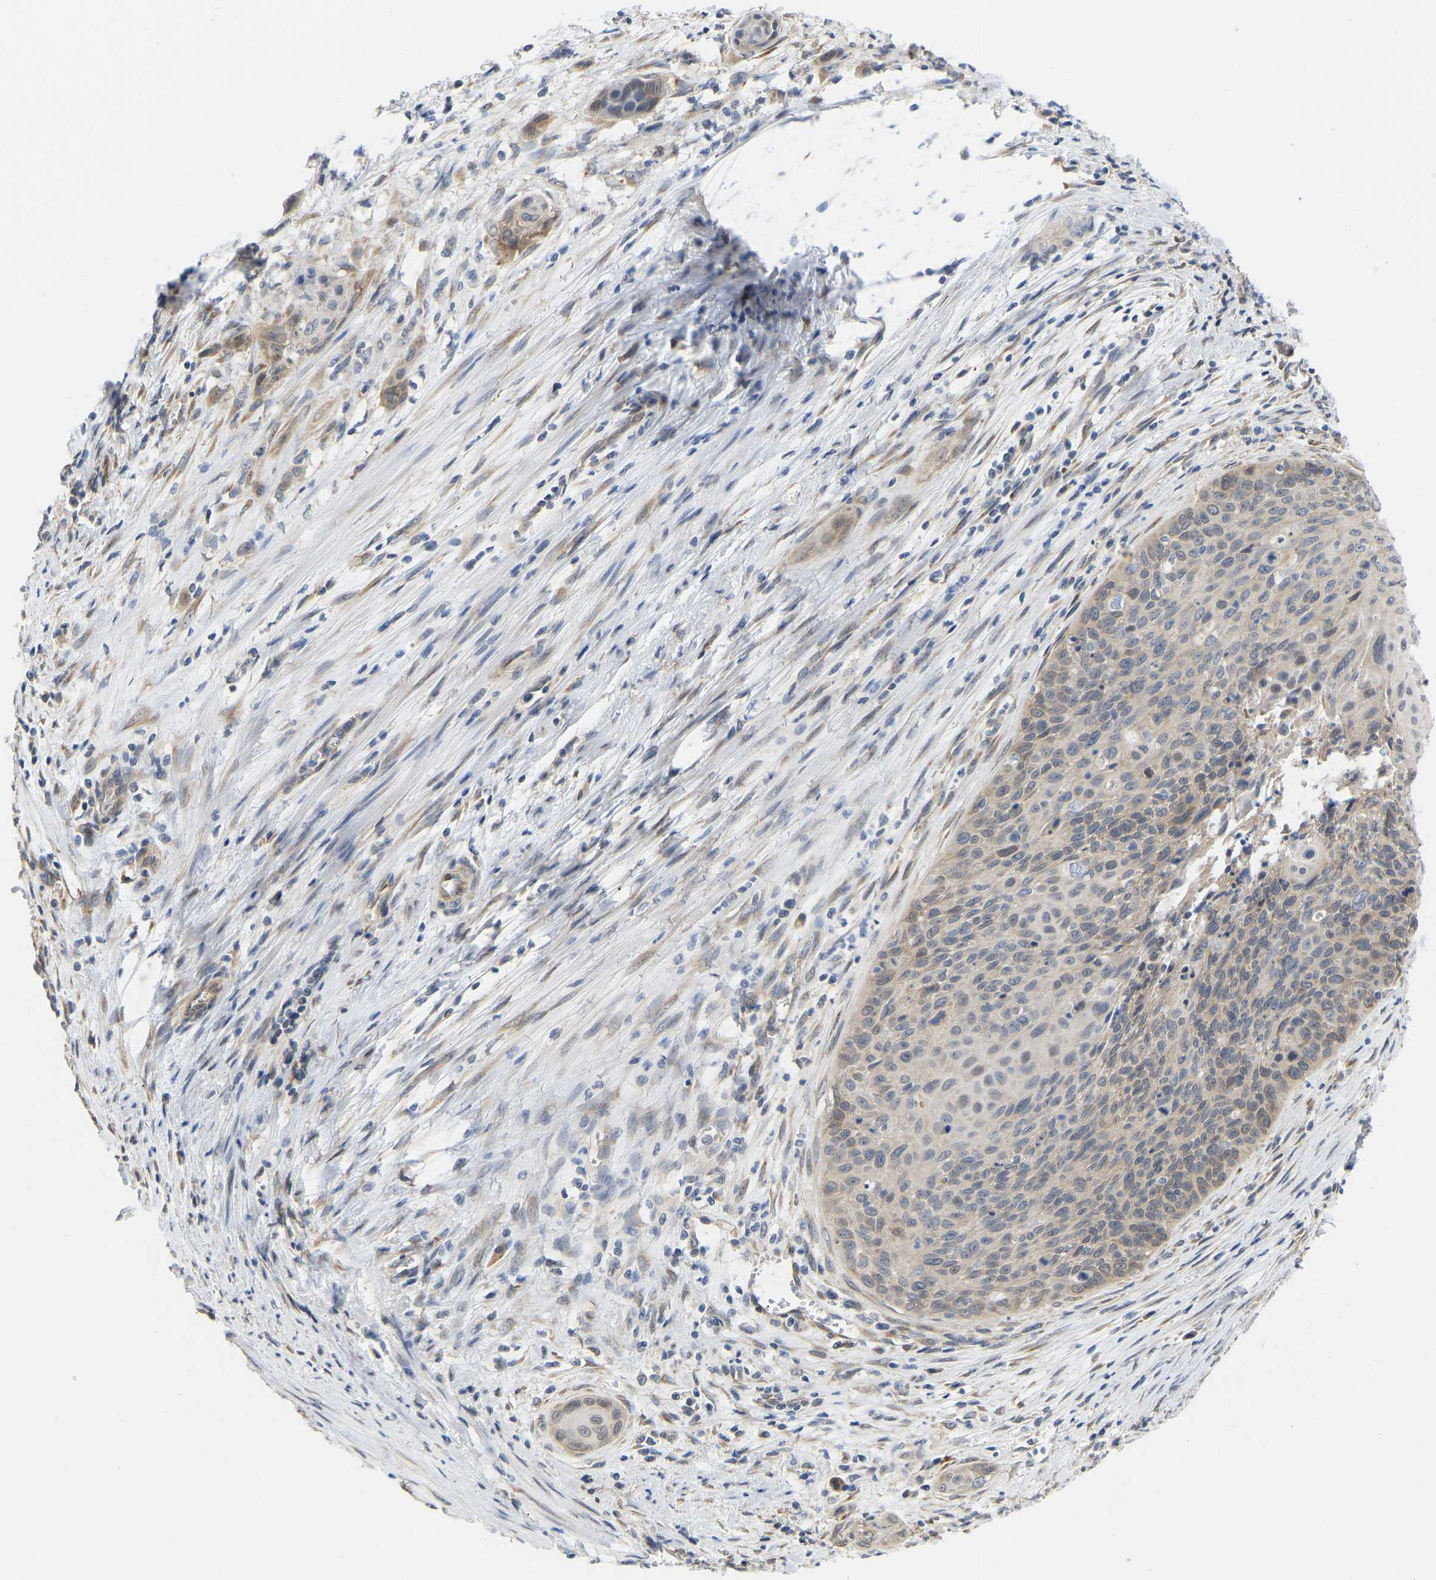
{"staining": {"intensity": "weak", "quantity": "<25%", "location": "cytoplasmic/membranous"}, "tissue": "cervical cancer", "cell_type": "Tumor cells", "image_type": "cancer", "snomed": [{"axis": "morphology", "description": "Squamous cell carcinoma, NOS"}, {"axis": "topography", "description": "Cervix"}], "caption": "A histopathology image of squamous cell carcinoma (cervical) stained for a protein demonstrates no brown staining in tumor cells.", "gene": "BEND3", "patient": {"sex": "female", "age": 55}}